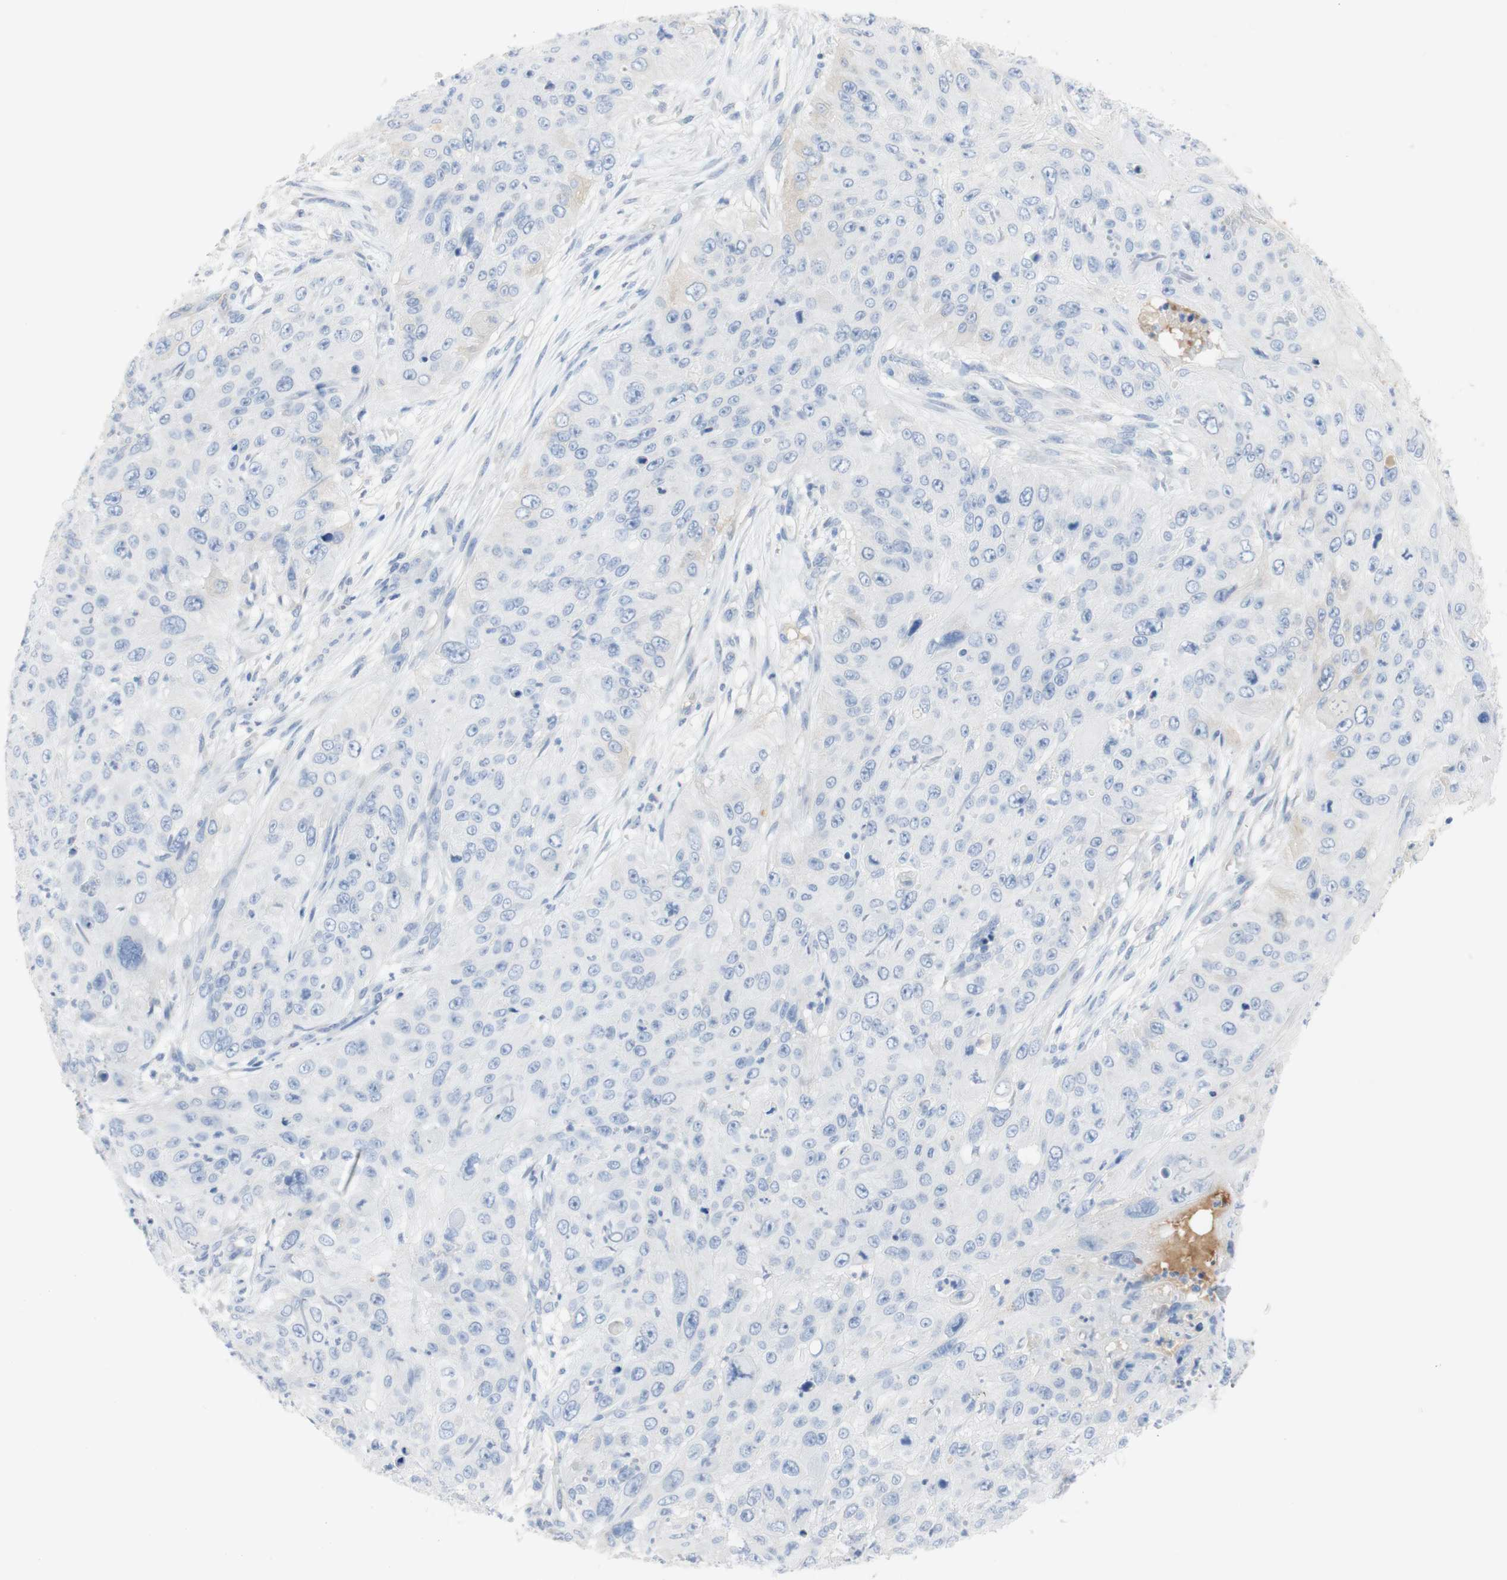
{"staining": {"intensity": "negative", "quantity": "none", "location": "none"}, "tissue": "skin cancer", "cell_type": "Tumor cells", "image_type": "cancer", "snomed": [{"axis": "morphology", "description": "Squamous cell carcinoma, NOS"}, {"axis": "topography", "description": "Skin"}], "caption": "Tumor cells are negative for brown protein staining in skin cancer (squamous cell carcinoma).", "gene": "SELENBP1", "patient": {"sex": "female", "age": 80}}